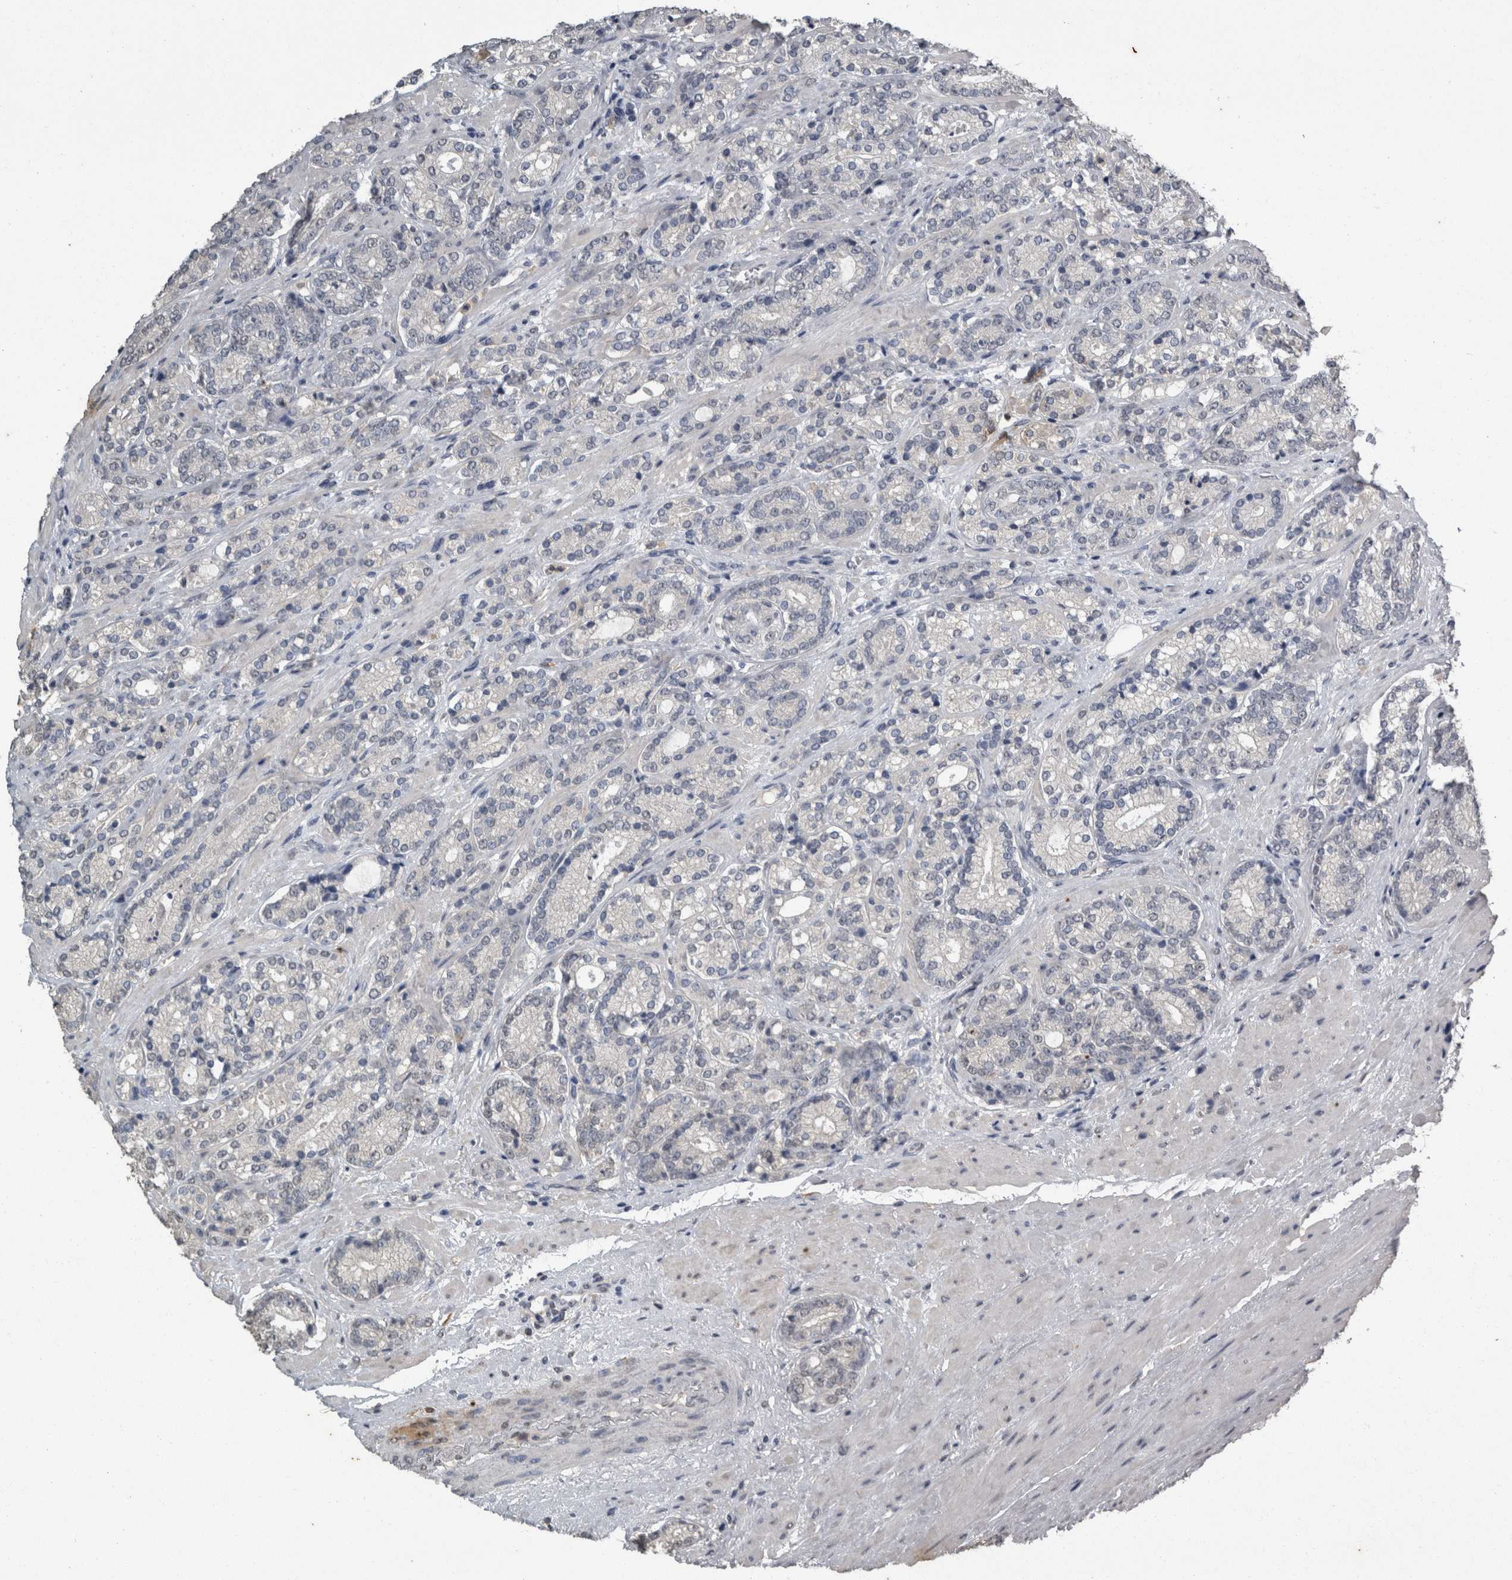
{"staining": {"intensity": "negative", "quantity": "none", "location": "none"}, "tissue": "prostate cancer", "cell_type": "Tumor cells", "image_type": "cancer", "snomed": [{"axis": "morphology", "description": "Adenocarcinoma, High grade"}, {"axis": "topography", "description": "Prostate"}], "caption": "Tumor cells show no significant protein staining in high-grade adenocarcinoma (prostate).", "gene": "PIK3AP1", "patient": {"sex": "male", "age": 61}}